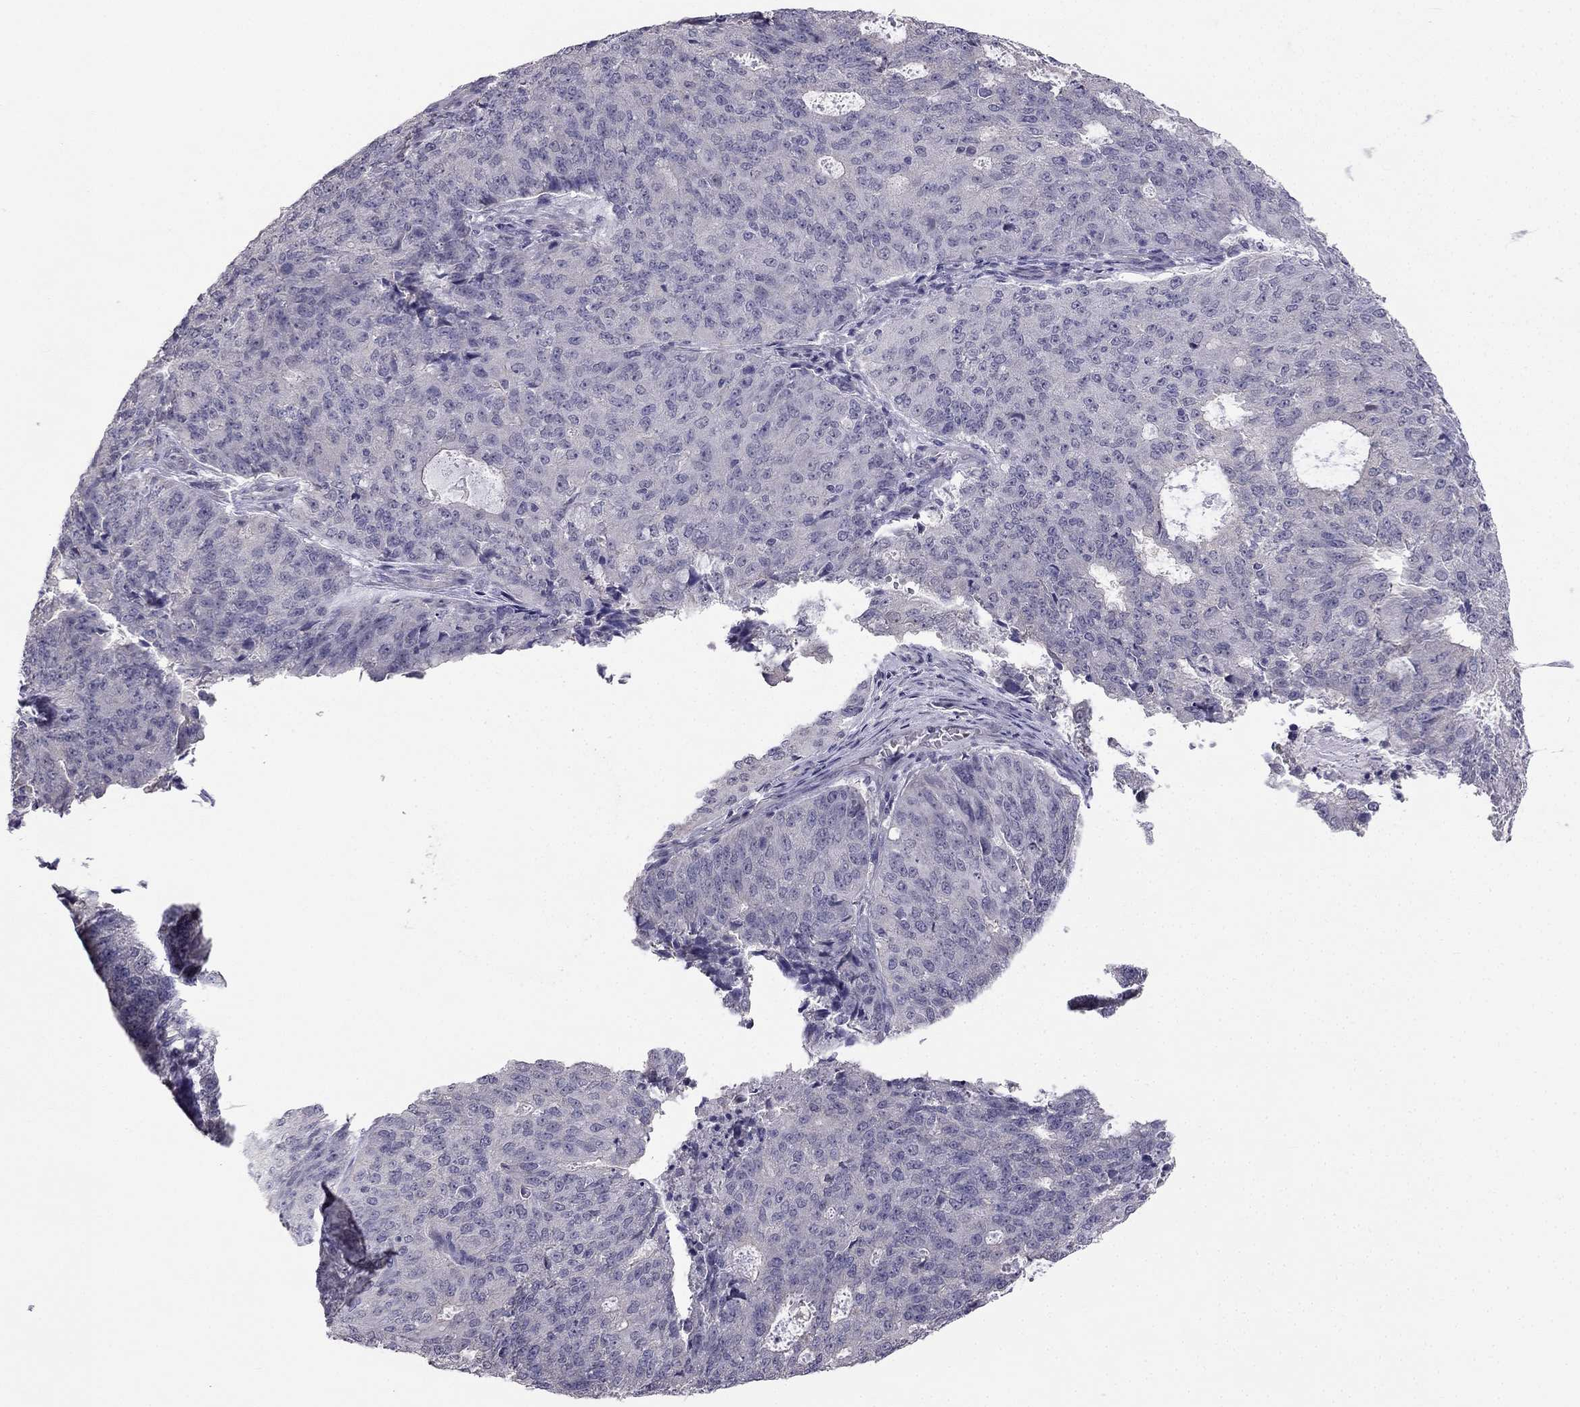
{"staining": {"intensity": "negative", "quantity": "none", "location": "none"}, "tissue": "endometrial cancer", "cell_type": "Tumor cells", "image_type": "cancer", "snomed": [{"axis": "morphology", "description": "Adenocarcinoma, NOS"}, {"axis": "topography", "description": "Endometrium"}], "caption": "The image reveals no significant positivity in tumor cells of adenocarcinoma (endometrial). (DAB immunohistochemistry, high magnification).", "gene": "HSFX1", "patient": {"sex": "female", "age": 82}}